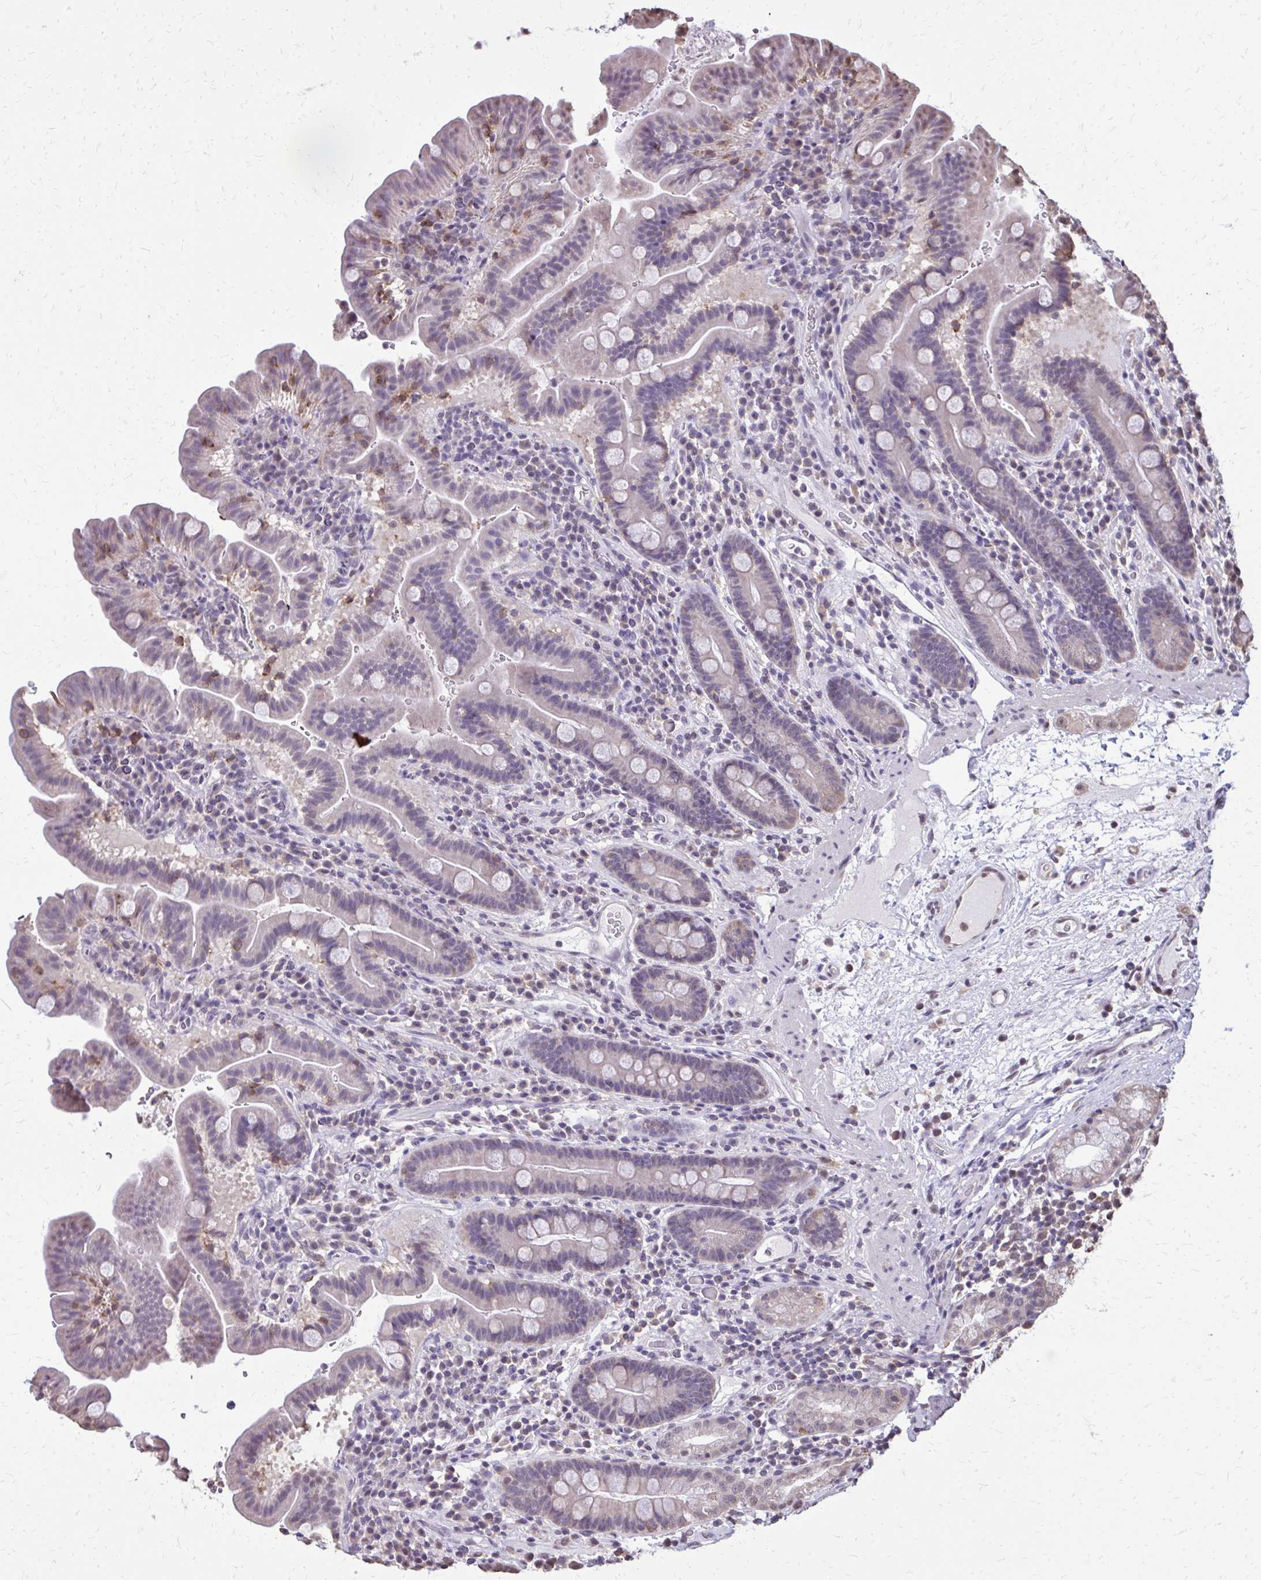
{"staining": {"intensity": "weak", "quantity": "<25%", "location": "cytoplasmic/membranous"}, "tissue": "small intestine", "cell_type": "Glandular cells", "image_type": "normal", "snomed": [{"axis": "morphology", "description": "Normal tissue, NOS"}, {"axis": "topography", "description": "Small intestine"}], "caption": "This is an IHC histopathology image of unremarkable small intestine. There is no staining in glandular cells.", "gene": "AKAP5", "patient": {"sex": "male", "age": 26}}